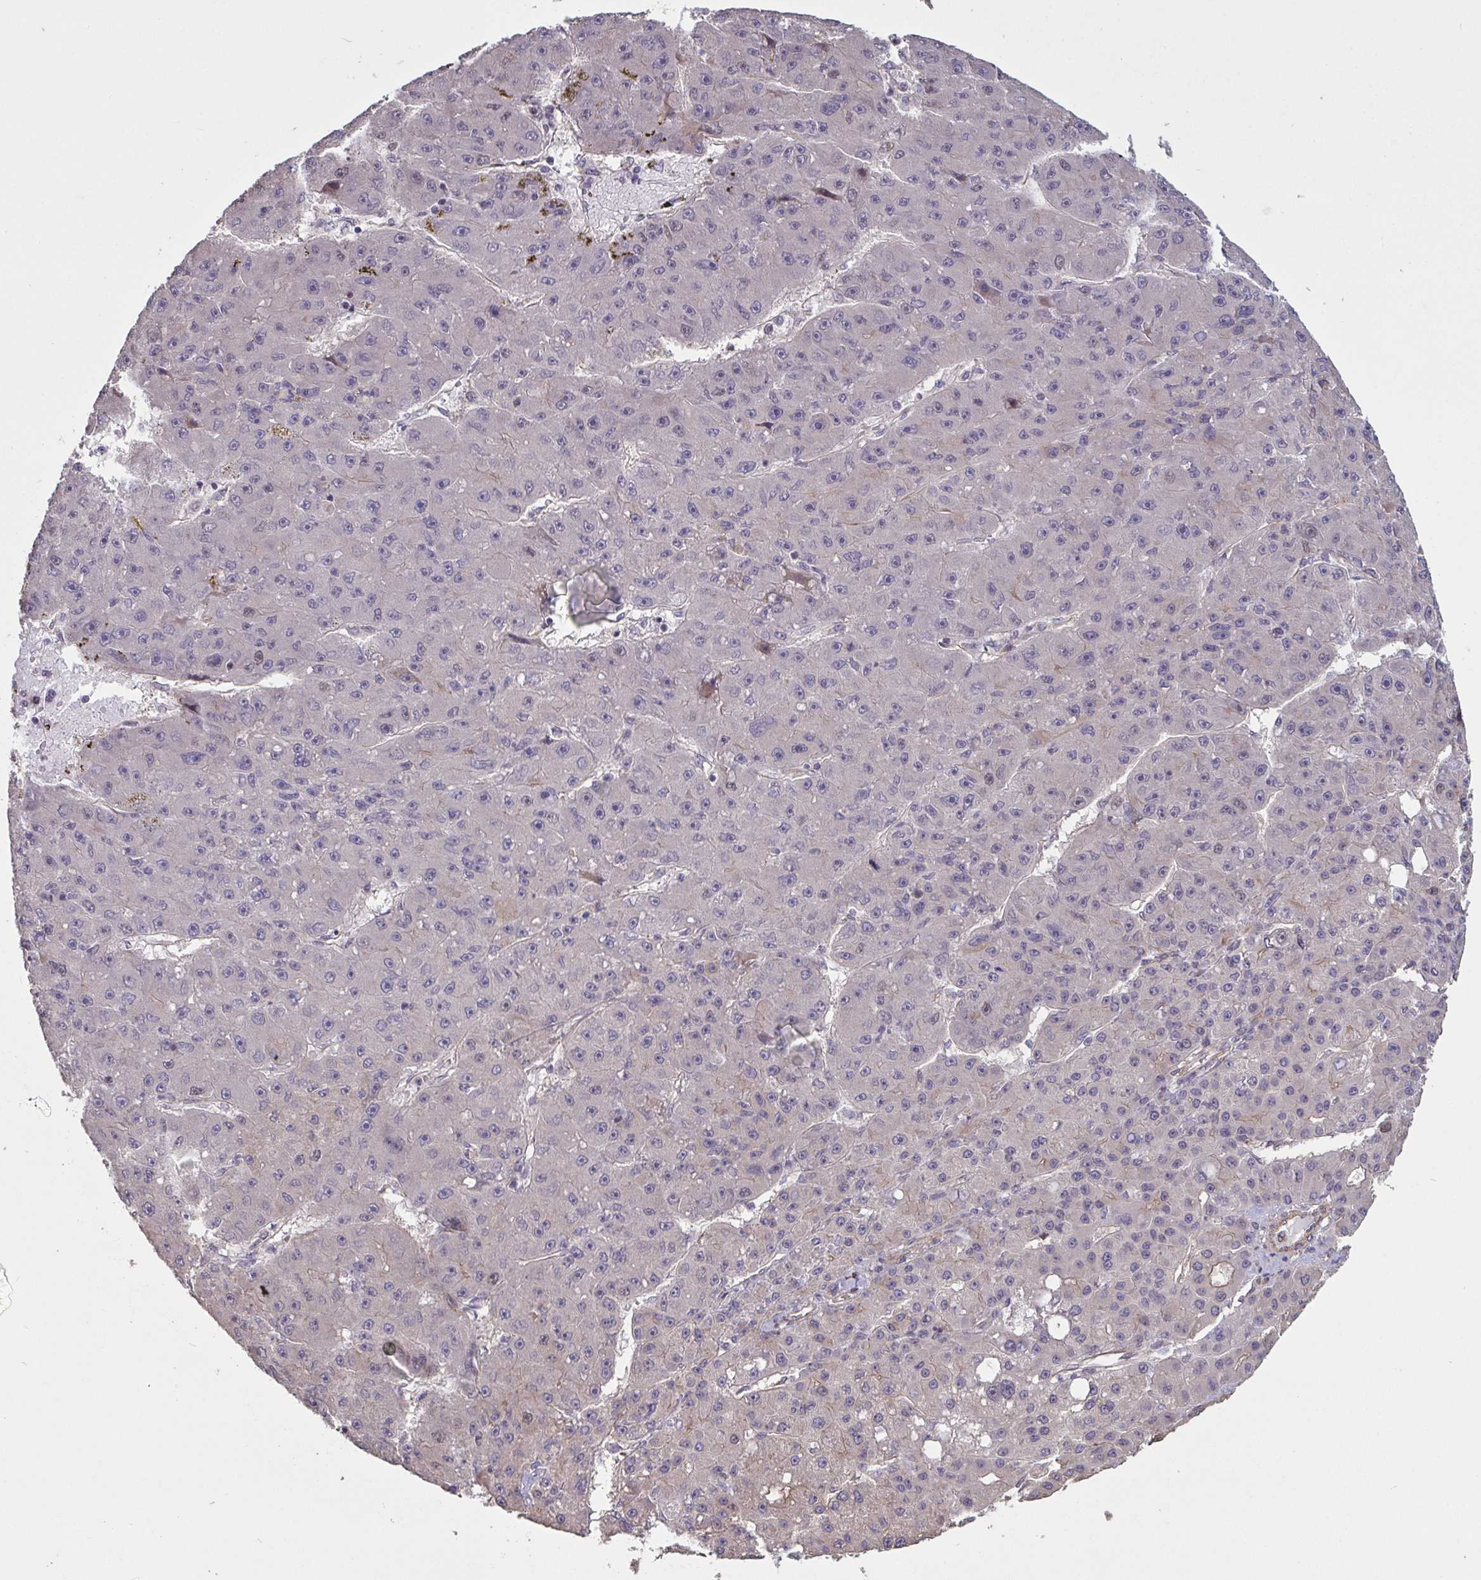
{"staining": {"intensity": "negative", "quantity": "none", "location": "none"}, "tissue": "liver cancer", "cell_type": "Tumor cells", "image_type": "cancer", "snomed": [{"axis": "morphology", "description": "Carcinoma, Hepatocellular, NOS"}, {"axis": "topography", "description": "Liver"}], "caption": "There is no significant positivity in tumor cells of liver cancer.", "gene": "IPO5", "patient": {"sex": "male", "age": 67}}